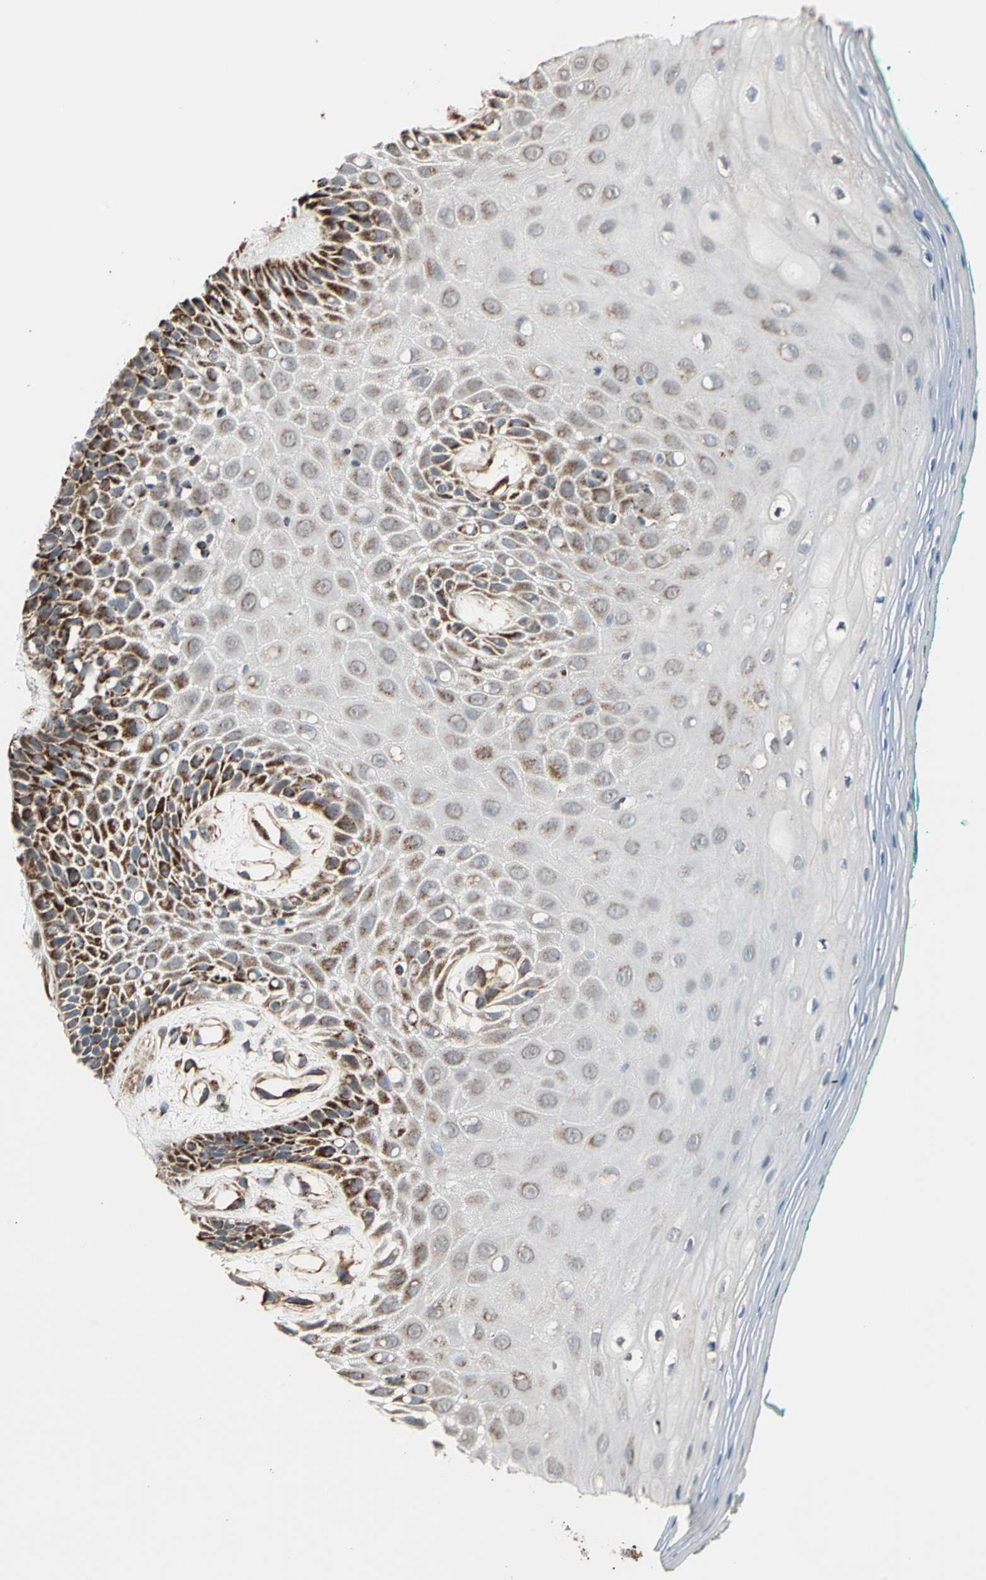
{"staining": {"intensity": "moderate", "quantity": "25%-75%", "location": "cytoplasmic/membranous"}, "tissue": "oral mucosa", "cell_type": "Squamous epithelial cells", "image_type": "normal", "snomed": [{"axis": "morphology", "description": "Normal tissue, NOS"}, {"axis": "morphology", "description": "Squamous cell carcinoma, NOS"}, {"axis": "topography", "description": "Skeletal muscle"}, {"axis": "topography", "description": "Oral tissue"}, {"axis": "topography", "description": "Head-Neck"}], "caption": "A high-resolution image shows immunohistochemistry (IHC) staining of benign oral mucosa, which shows moderate cytoplasmic/membranous staining in about 25%-75% of squamous epithelial cells.", "gene": "MRPS22", "patient": {"sex": "female", "age": 84}}